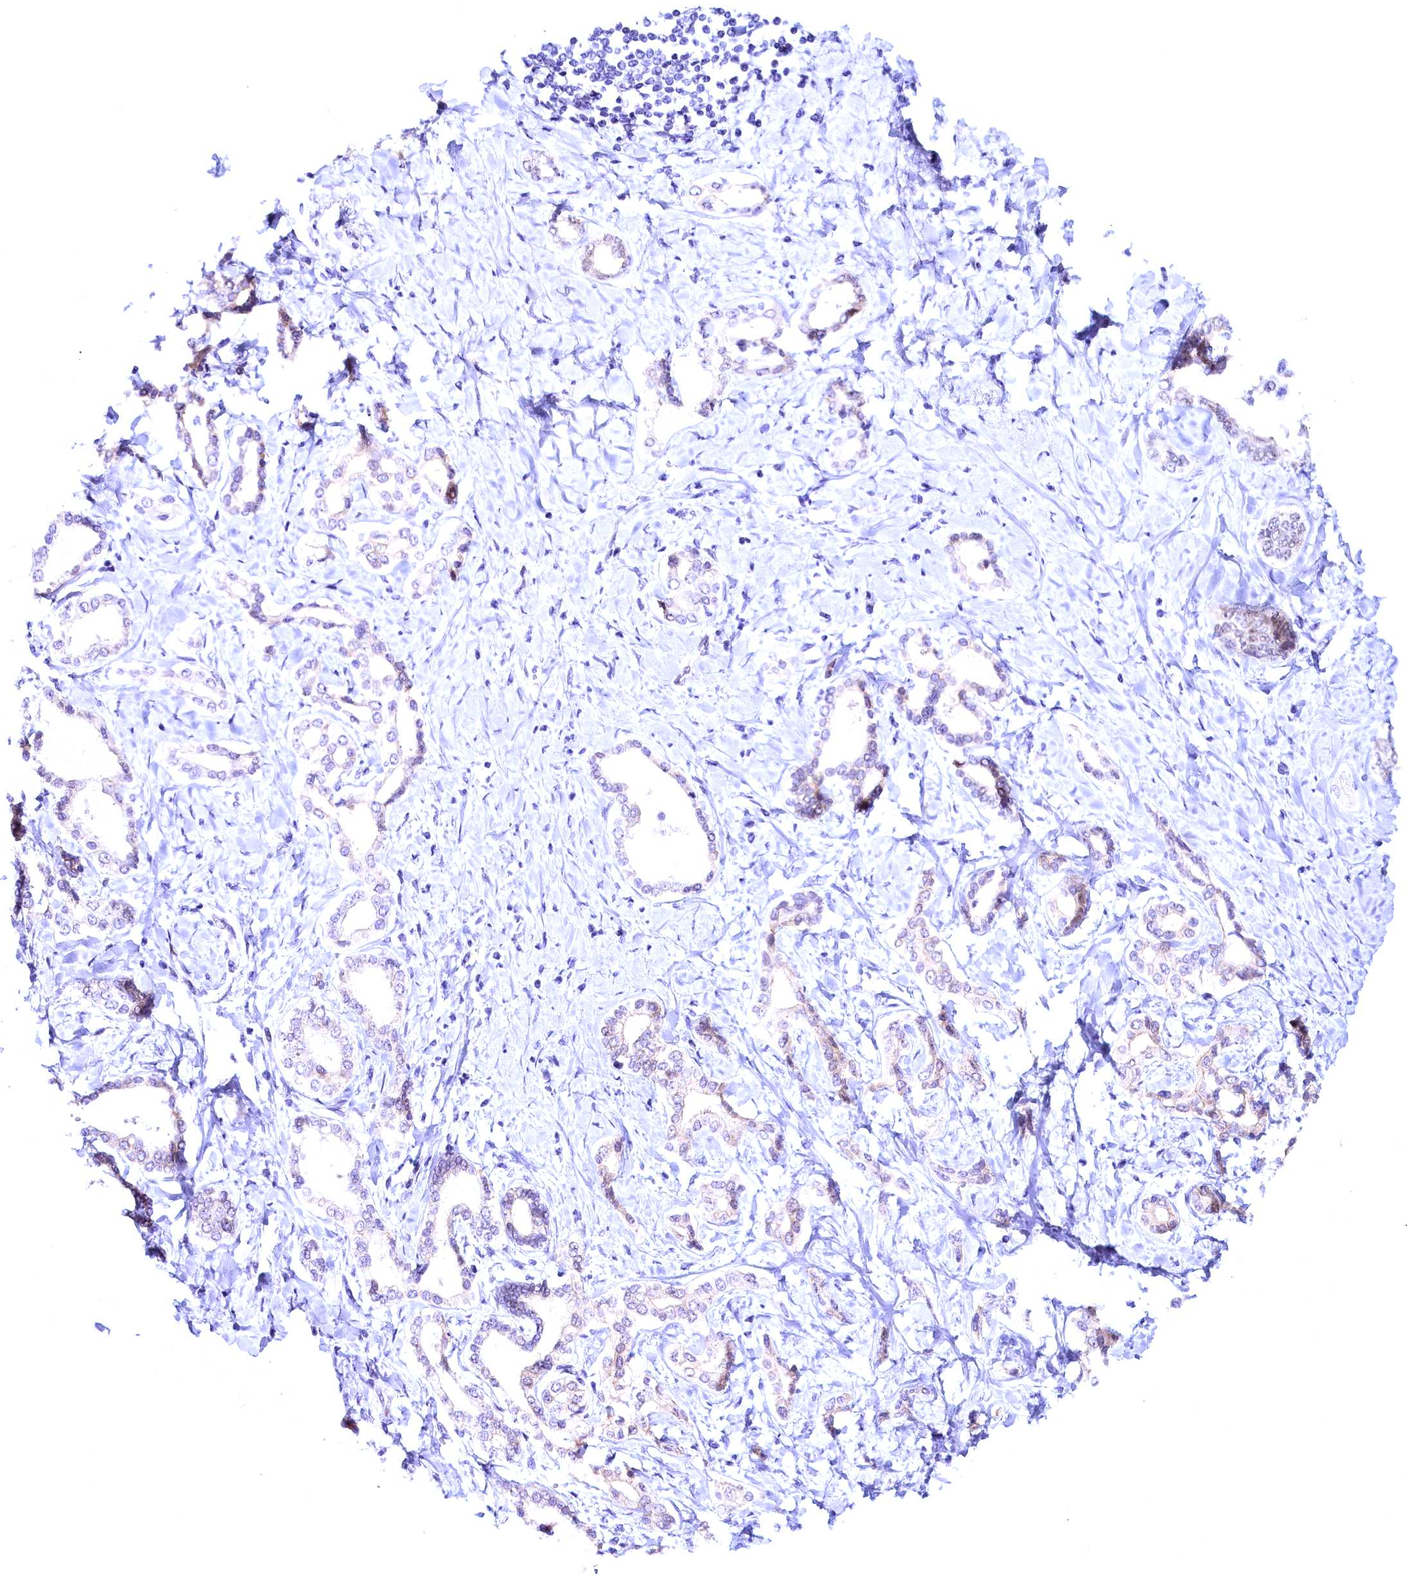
{"staining": {"intensity": "negative", "quantity": "none", "location": "none"}, "tissue": "liver cancer", "cell_type": "Tumor cells", "image_type": "cancer", "snomed": [{"axis": "morphology", "description": "Cholangiocarcinoma"}, {"axis": "topography", "description": "Liver"}], "caption": "A high-resolution photomicrograph shows IHC staining of liver cancer, which shows no significant staining in tumor cells.", "gene": "CCDC106", "patient": {"sex": "female", "age": 77}}